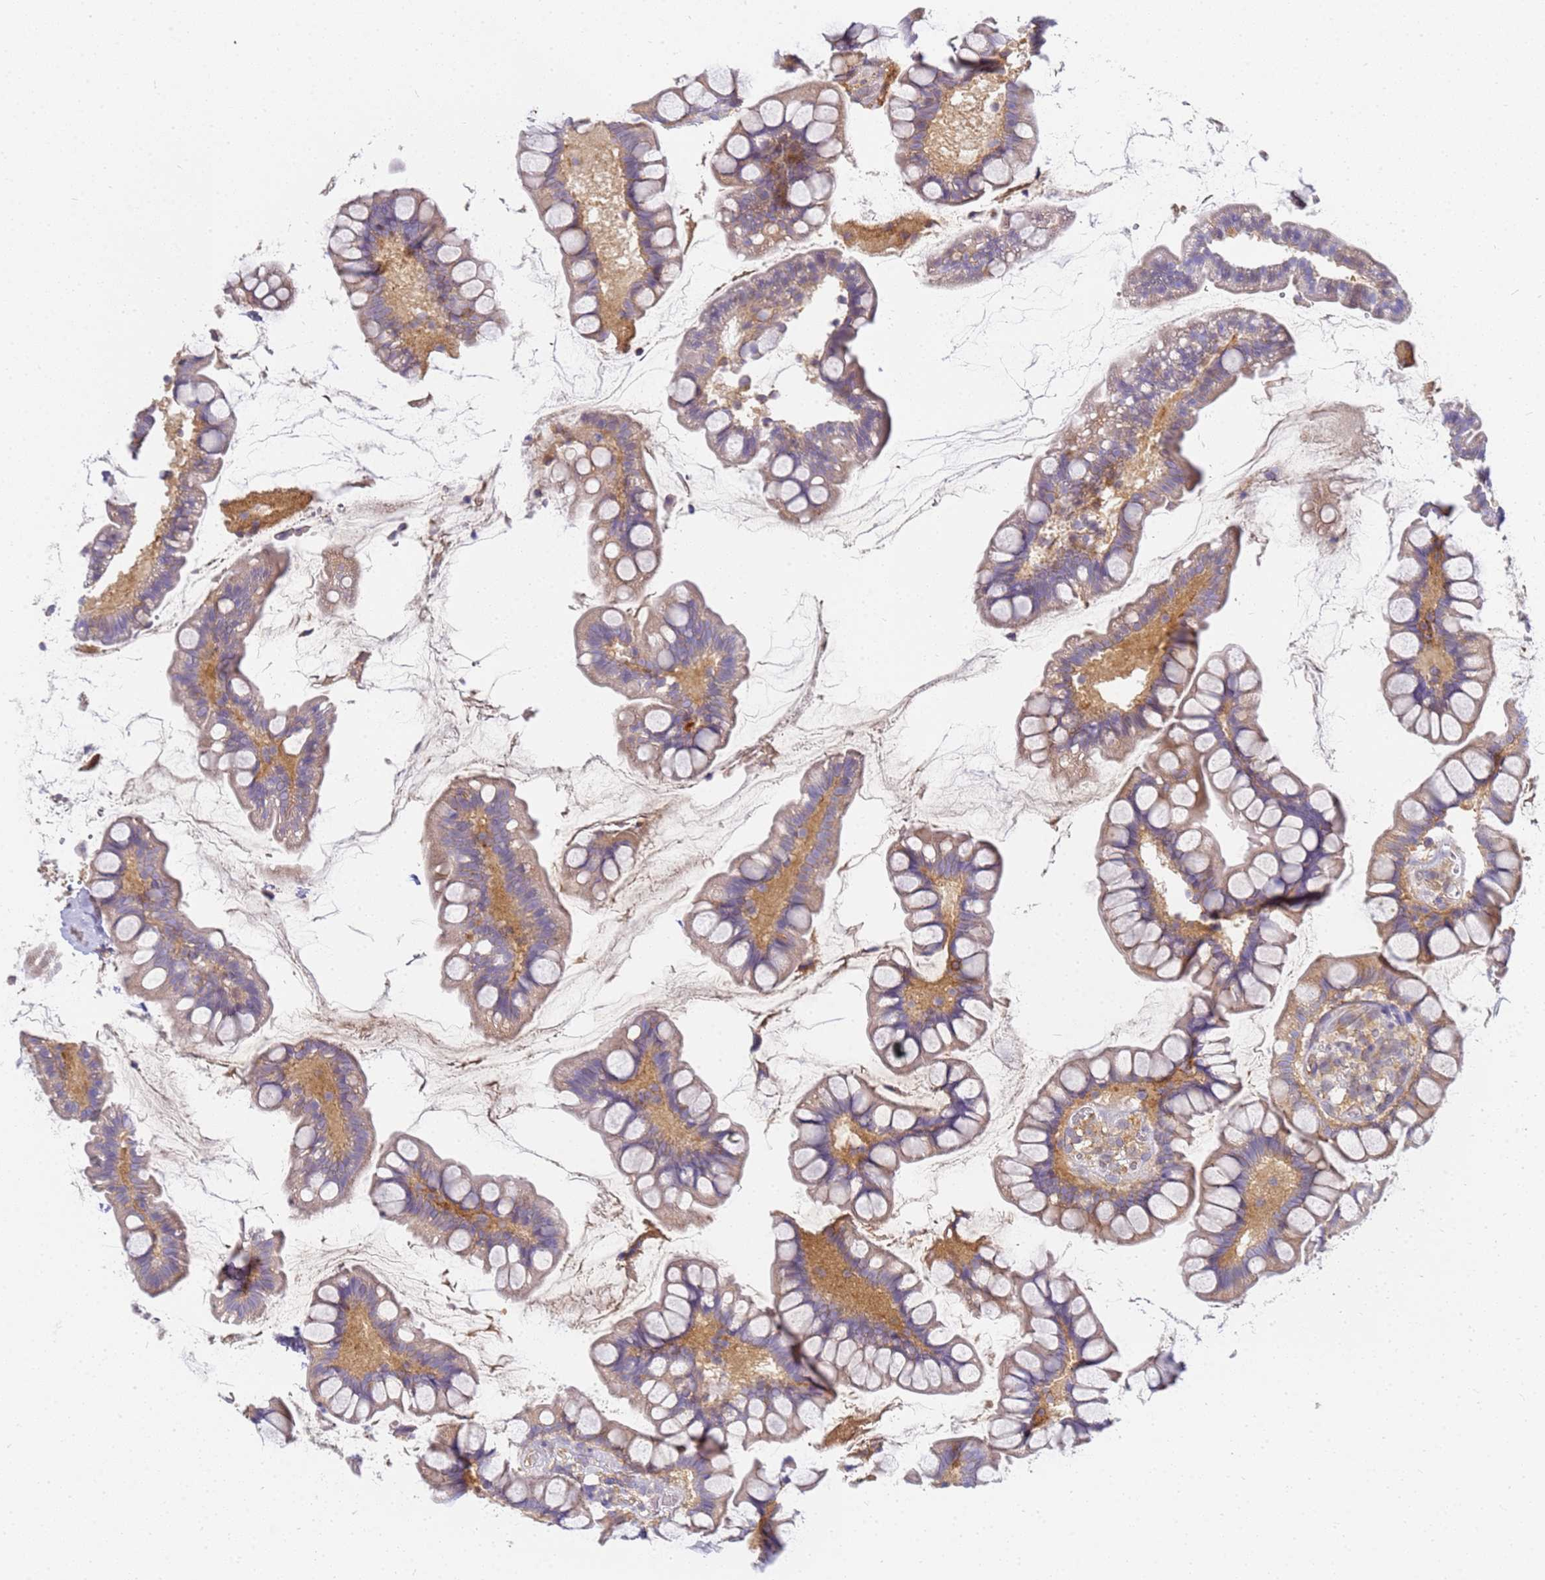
{"staining": {"intensity": "moderate", "quantity": "25%-75%", "location": "cytoplasmic/membranous"}, "tissue": "small intestine", "cell_type": "Glandular cells", "image_type": "normal", "snomed": [{"axis": "morphology", "description": "Normal tissue, NOS"}, {"axis": "topography", "description": "Small intestine"}], "caption": "Small intestine stained for a protein (brown) demonstrates moderate cytoplasmic/membranous positive staining in approximately 25%-75% of glandular cells.", "gene": "CHM", "patient": {"sex": "male", "age": 70}}